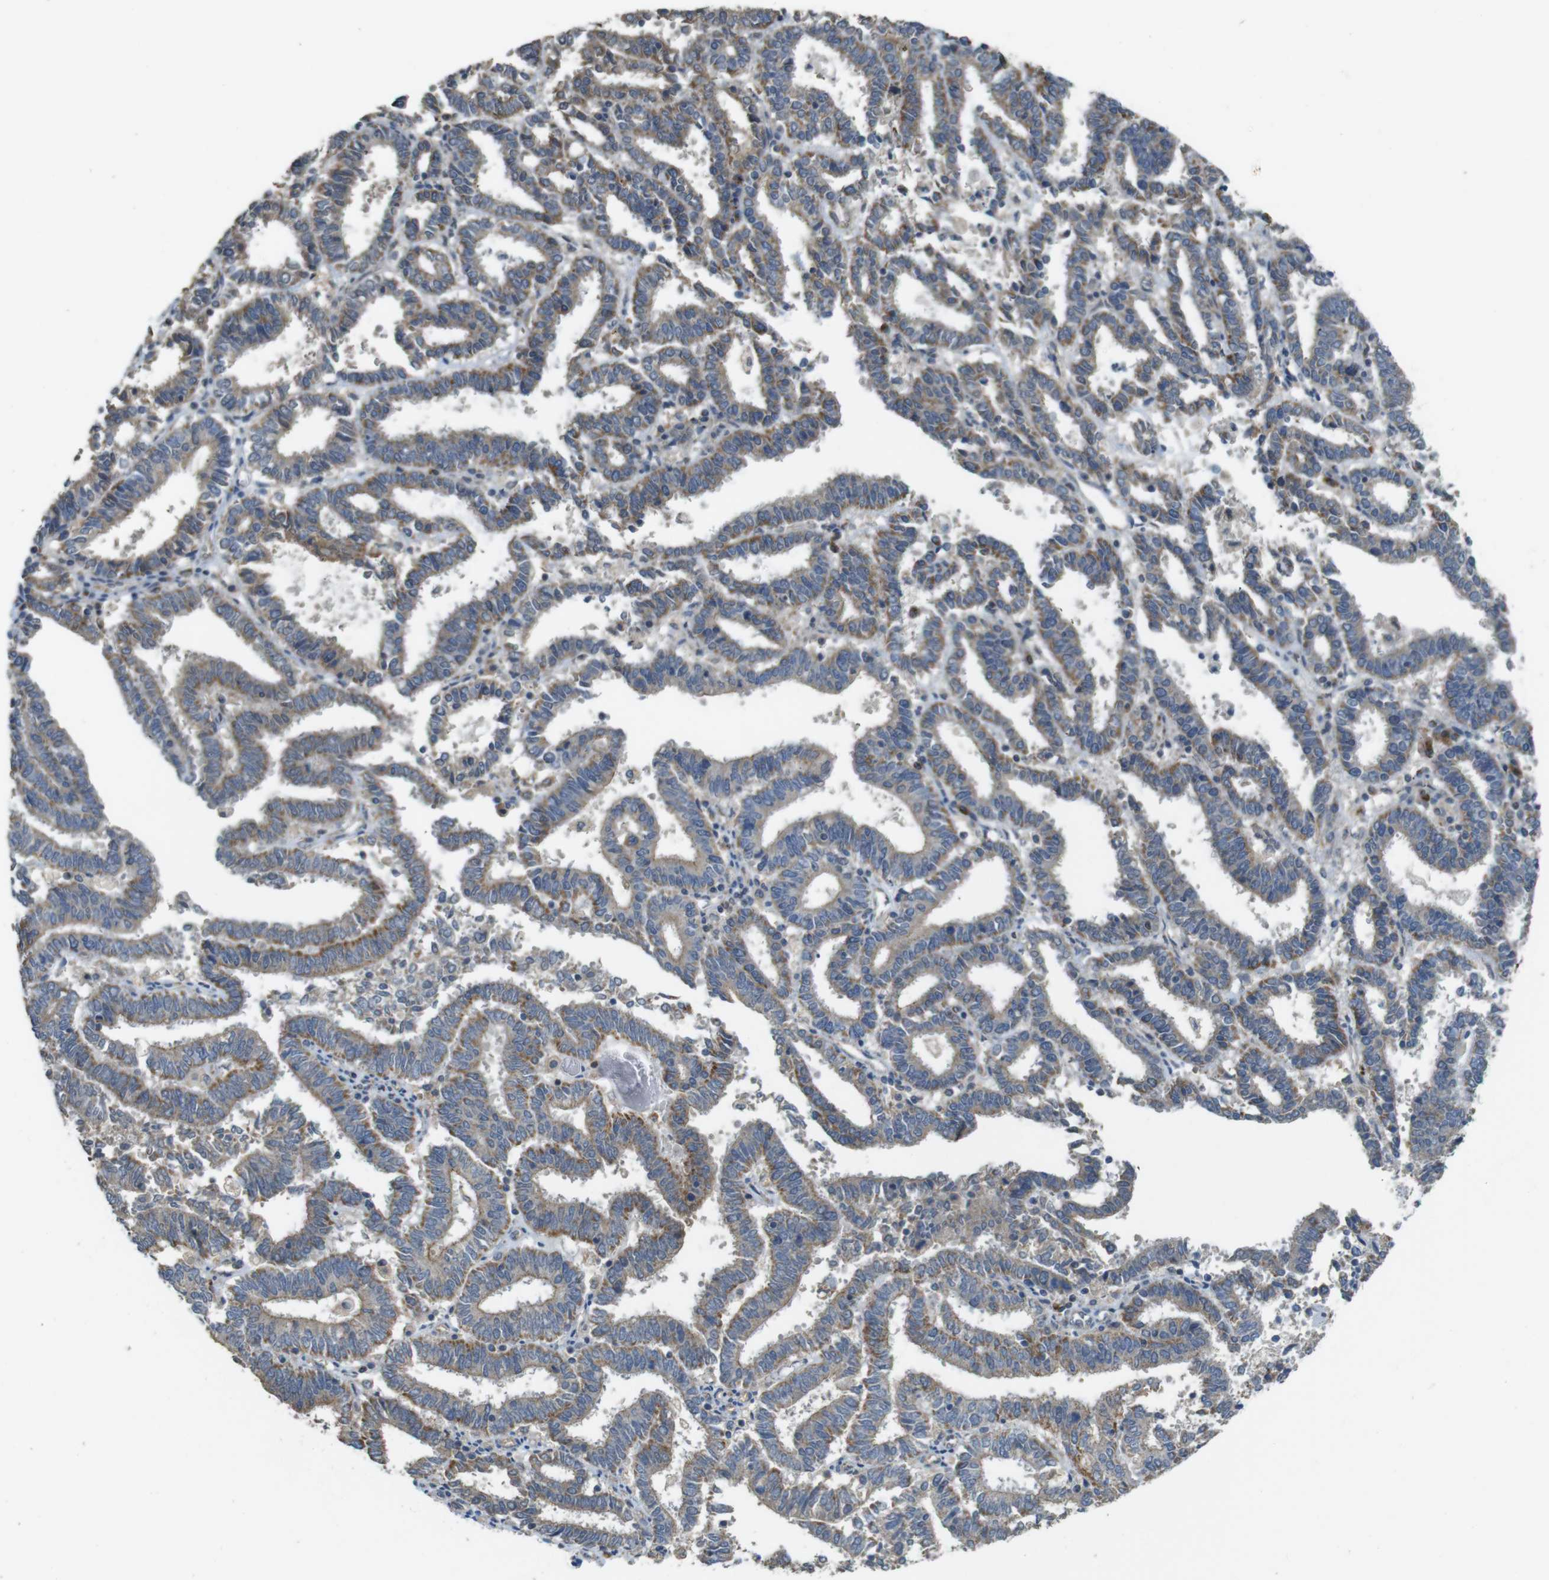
{"staining": {"intensity": "moderate", "quantity": ">75%", "location": "cytoplasmic/membranous"}, "tissue": "endometrial cancer", "cell_type": "Tumor cells", "image_type": "cancer", "snomed": [{"axis": "morphology", "description": "Adenocarcinoma, NOS"}, {"axis": "topography", "description": "Uterus"}], "caption": "Endometrial cancer (adenocarcinoma) stained for a protein (brown) shows moderate cytoplasmic/membranous positive positivity in approximately >75% of tumor cells.", "gene": "CALHM2", "patient": {"sex": "female", "age": 83}}